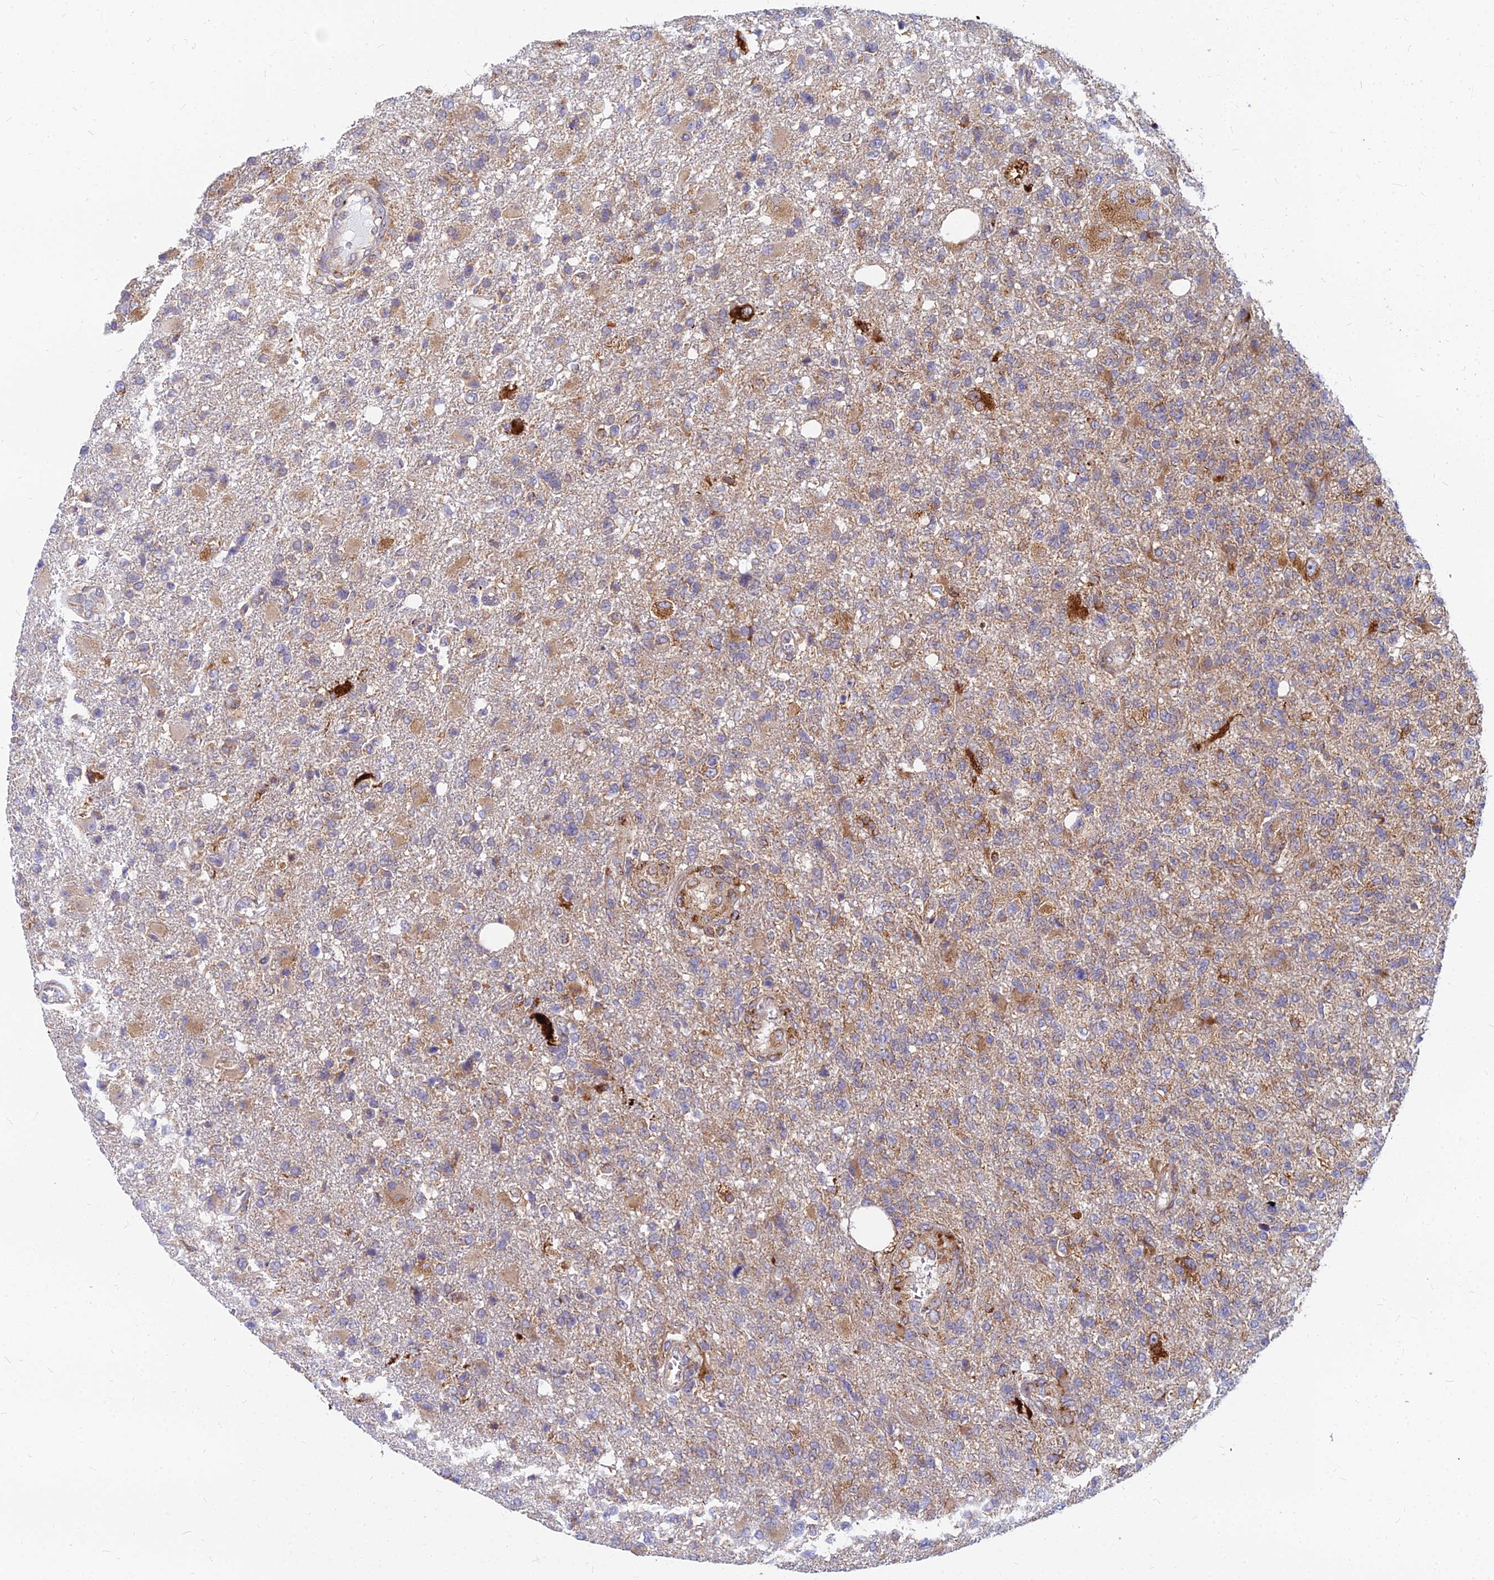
{"staining": {"intensity": "weak", "quantity": ">75%", "location": "cytoplasmic/membranous"}, "tissue": "glioma", "cell_type": "Tumor cells", "image_type": "cancer", "snomed": [{"axis": "morphology", "description": "Glioma, malignant, High grade"}, {"axis": "topography", "description": "Brain"}], "caption": "The photomicrograph displays a brown stain indicating the presence of a protein in the cytoplasmic/membranous of tumor cells in glioma. The protein is stained brown, and the nuclei are stained in blue (DAB (3,3'-diaminobenzidine) IHC with brightfield microscopy, high magnification).", "gene": "CCT6B", "patient": {"sex": "male", "age": 56}}